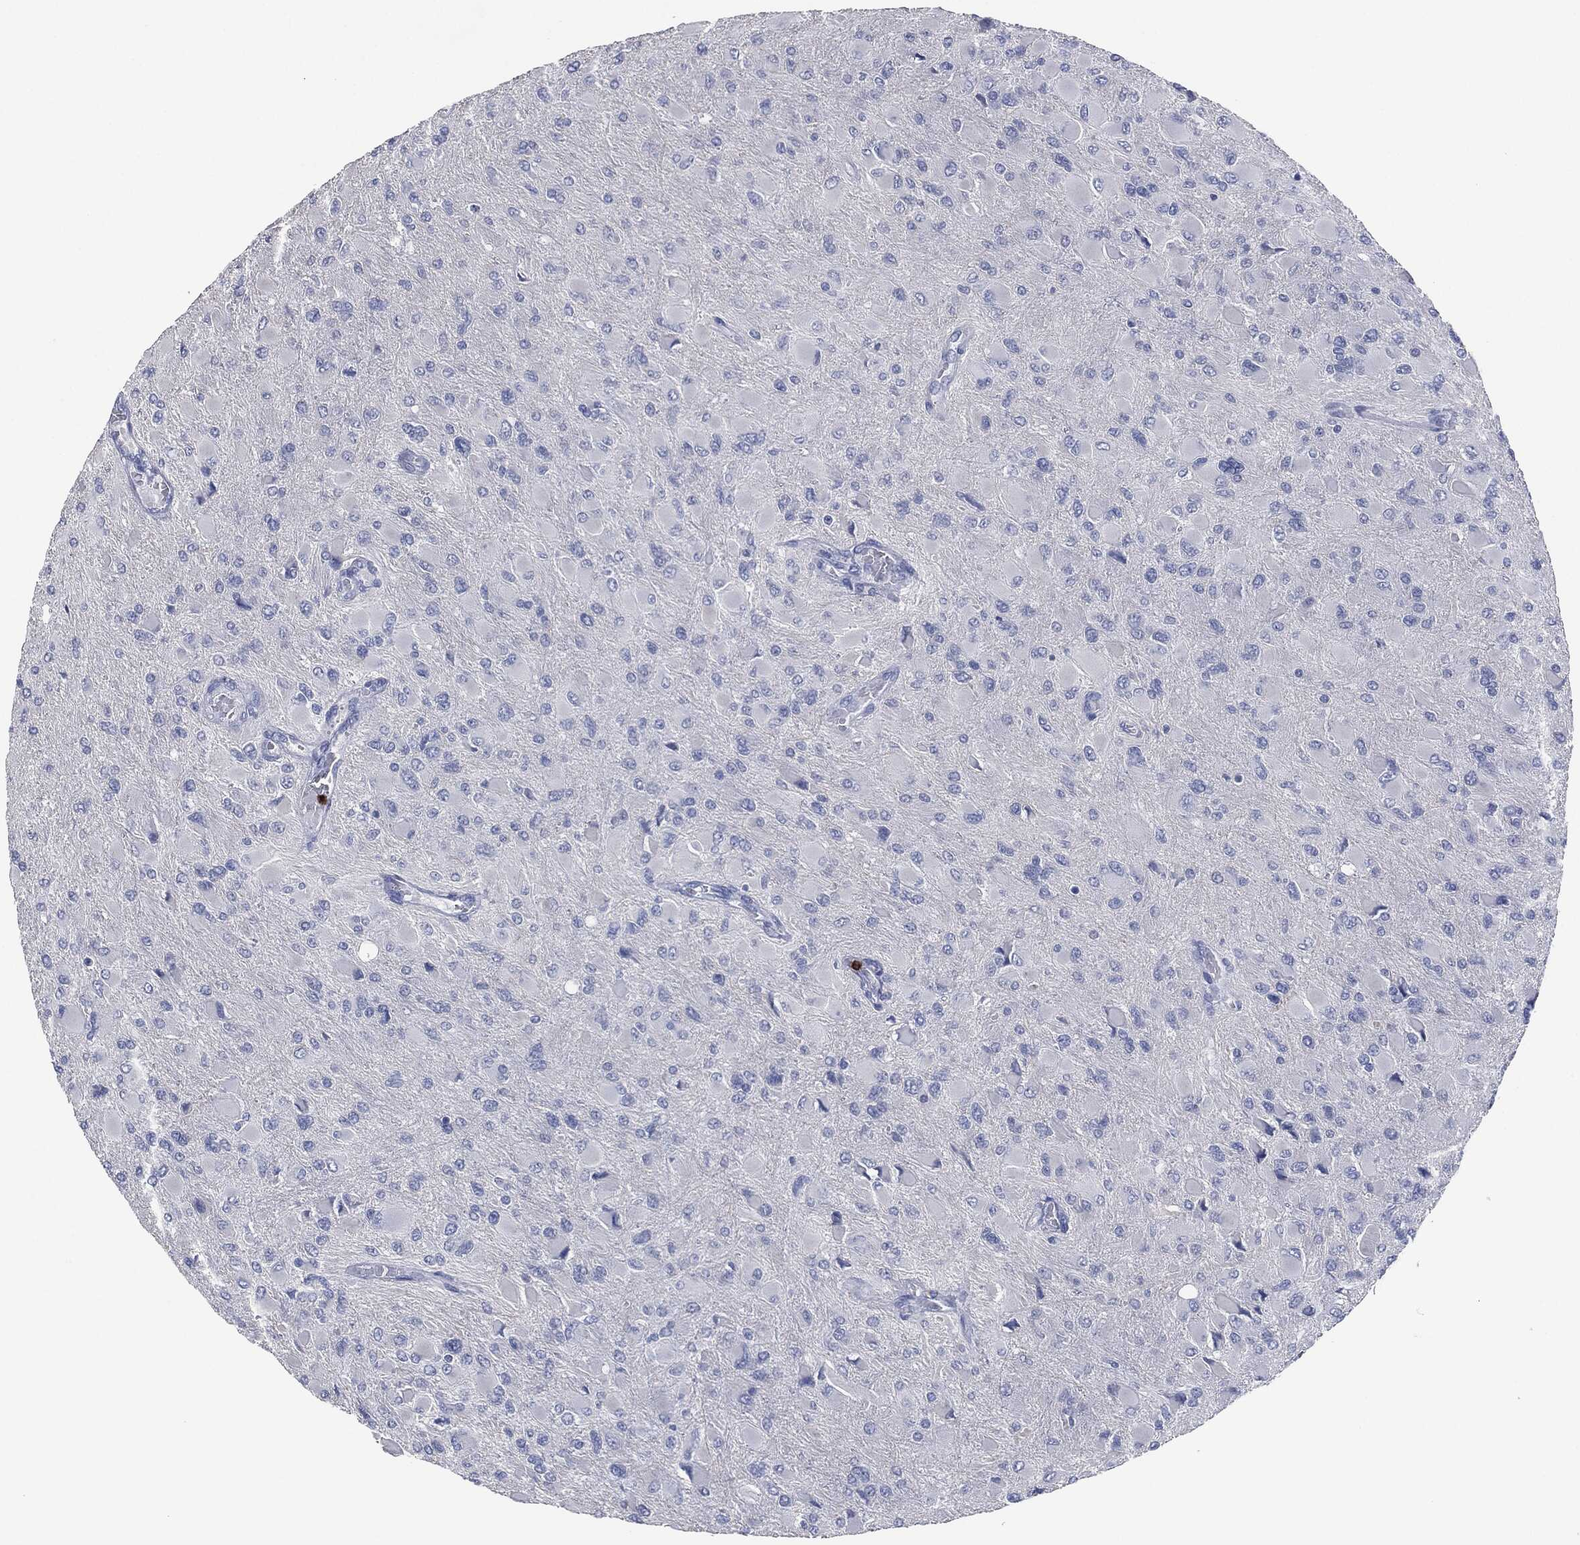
{"staining": {"intensity": "negative", "quantity": "none", "location": "none"}, "tissue": "glioma", "cell_type": "Tumor cells", "image_type": "cancer", "snomed": [{"axis": "morphology", "description": "Glioma, malignant, High grade"}, {"axis": "topography", "description": "Cerebral cortex"}], "caption": "An immunohistochemistry (IHC) histopathology image of malignant high-grade glioma is shown. There is no staining in tumor cells of malignant high-grade glioma.", "gene": "CEACAM8", "patient": {"sex": "female", "age": 36}}